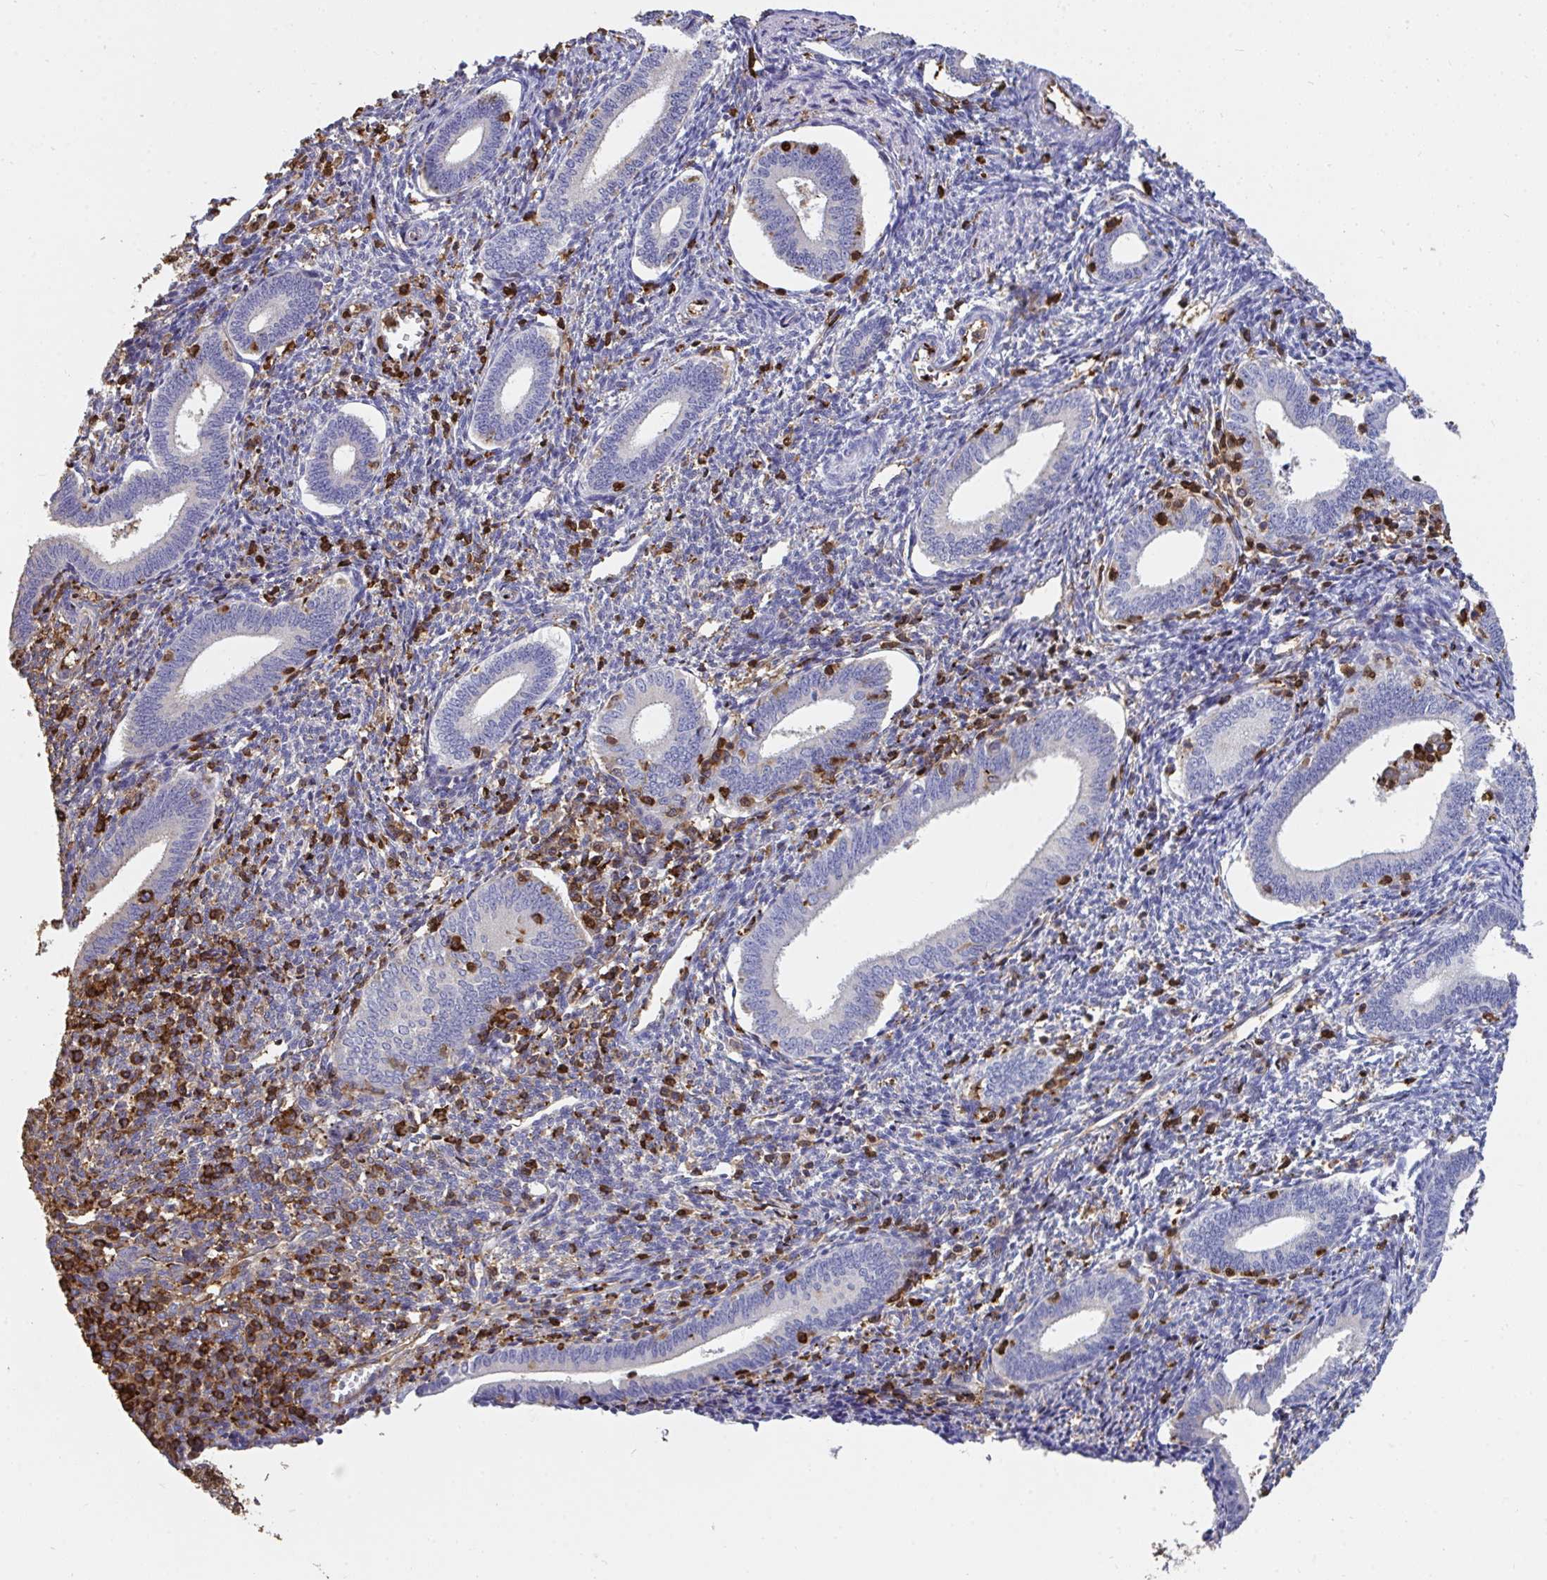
{"staining": {"intensity": "negative", "quantity": "none", "location": "none"}, "tissue": "endometrium", "cell_type": "Cells in endometrial stroma", "image_type": "normal", "snomed": [{"axis": "morphology", "description": "Normal tissue, NOS"}, {"axis": "topography", "description": "Endometrium"}], "caption": "High magnification brightfield microscopy of normal endometrium stained with DAB (brown) and counterstained with hematoxylin (blue): cells in endometrial stroma show no significant positivity.", "gene": "CFL1", "patient": {"sex": "female", "age": 41}}